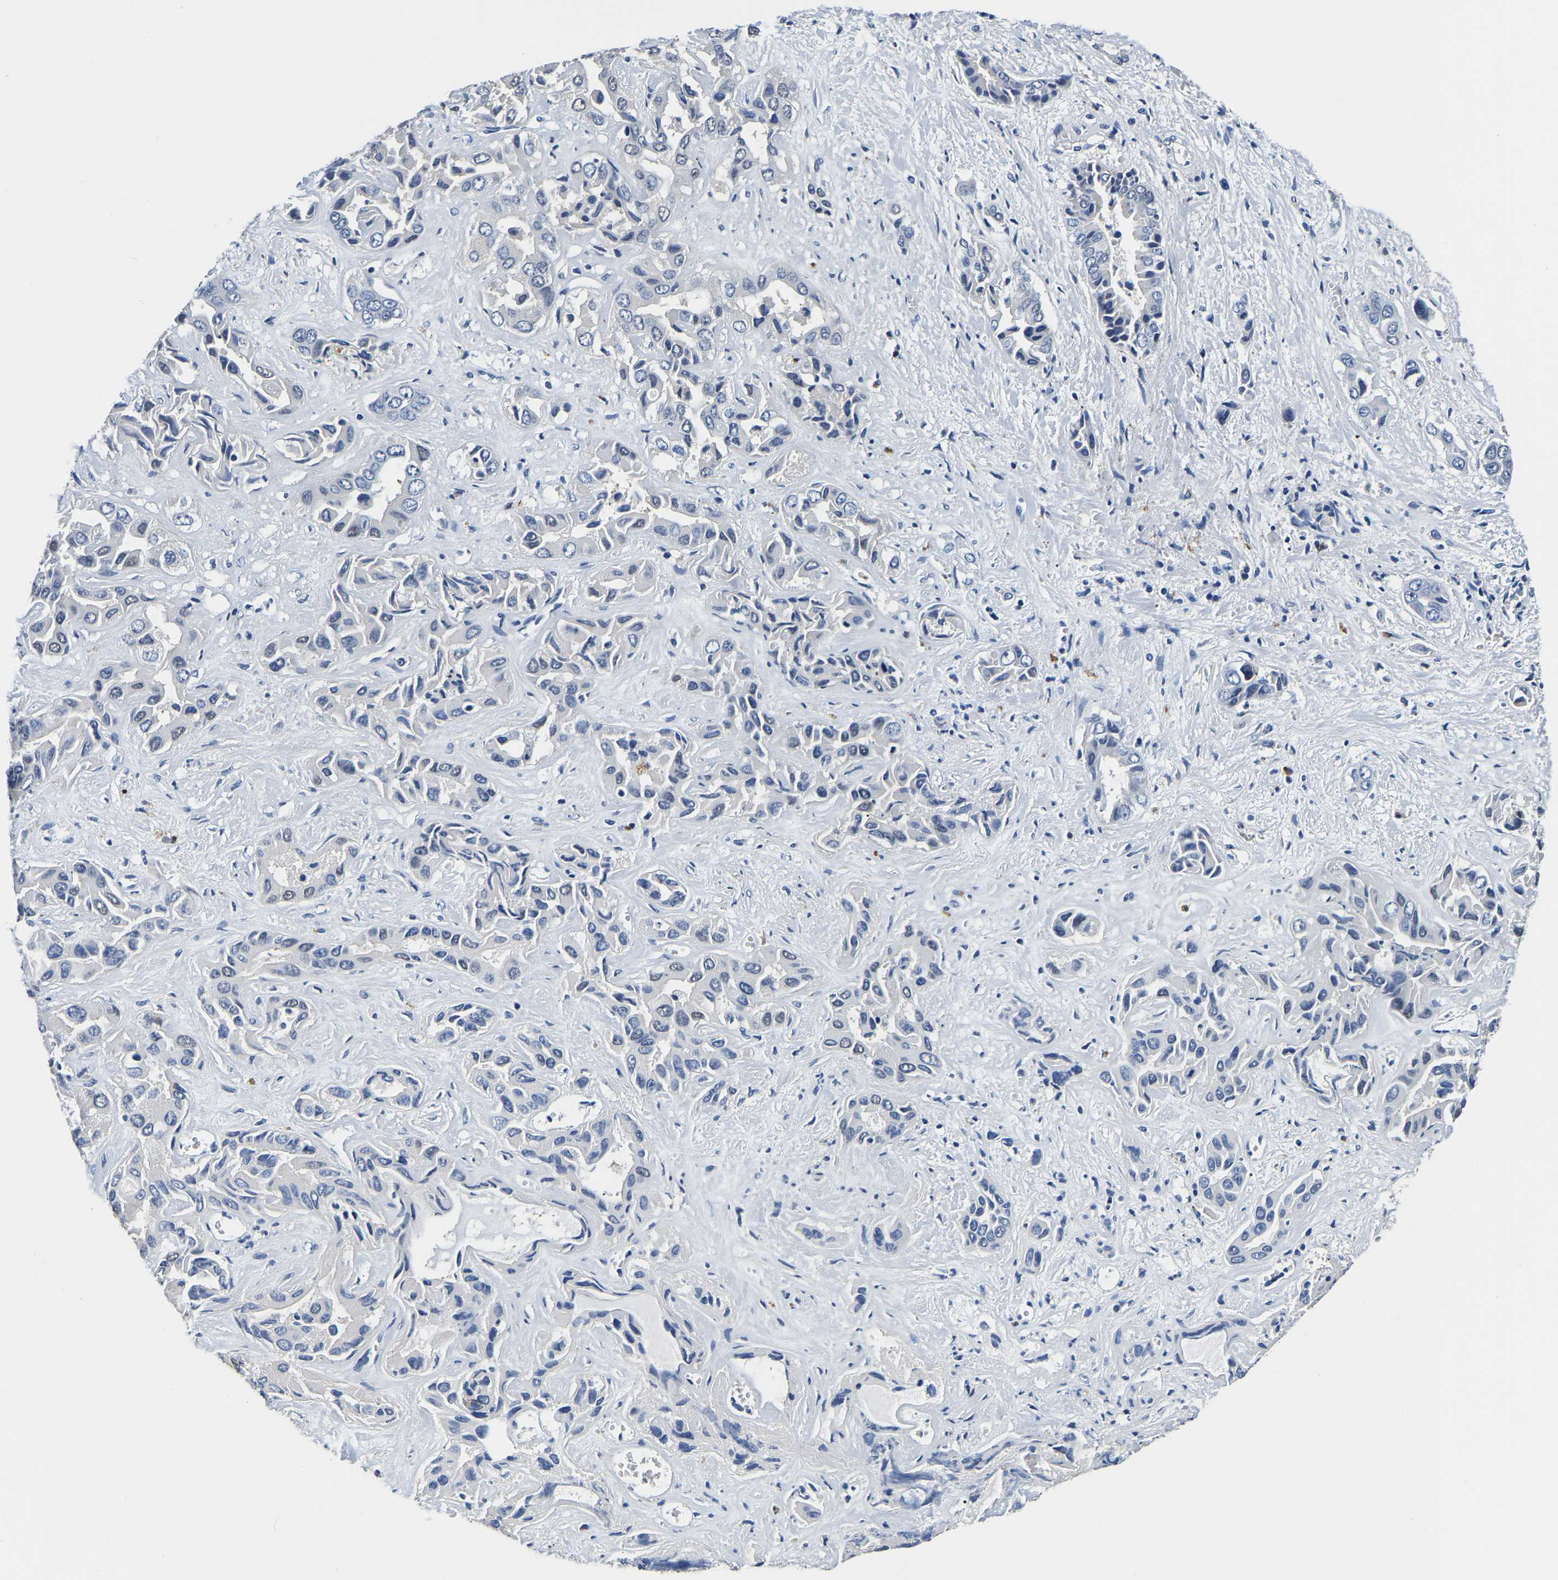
{"staining": {"intensity": "negative", "quantity": "none", "location": "none"}, "tissue": "liver cancer", "cell_type": "Tumor cells", "image_type": "cancer", "snomed": [{"axis": "morphology", "description": "Cholangiocarcinoma"}, {"axis": "topography", "description": "Liver"}], "caption": "Tumor cells are negative for brown protein staining in cholangiocarcinoma (liver).", "gene": "SH3GLB1", "patient": {"sex": "female", "age": 52}}